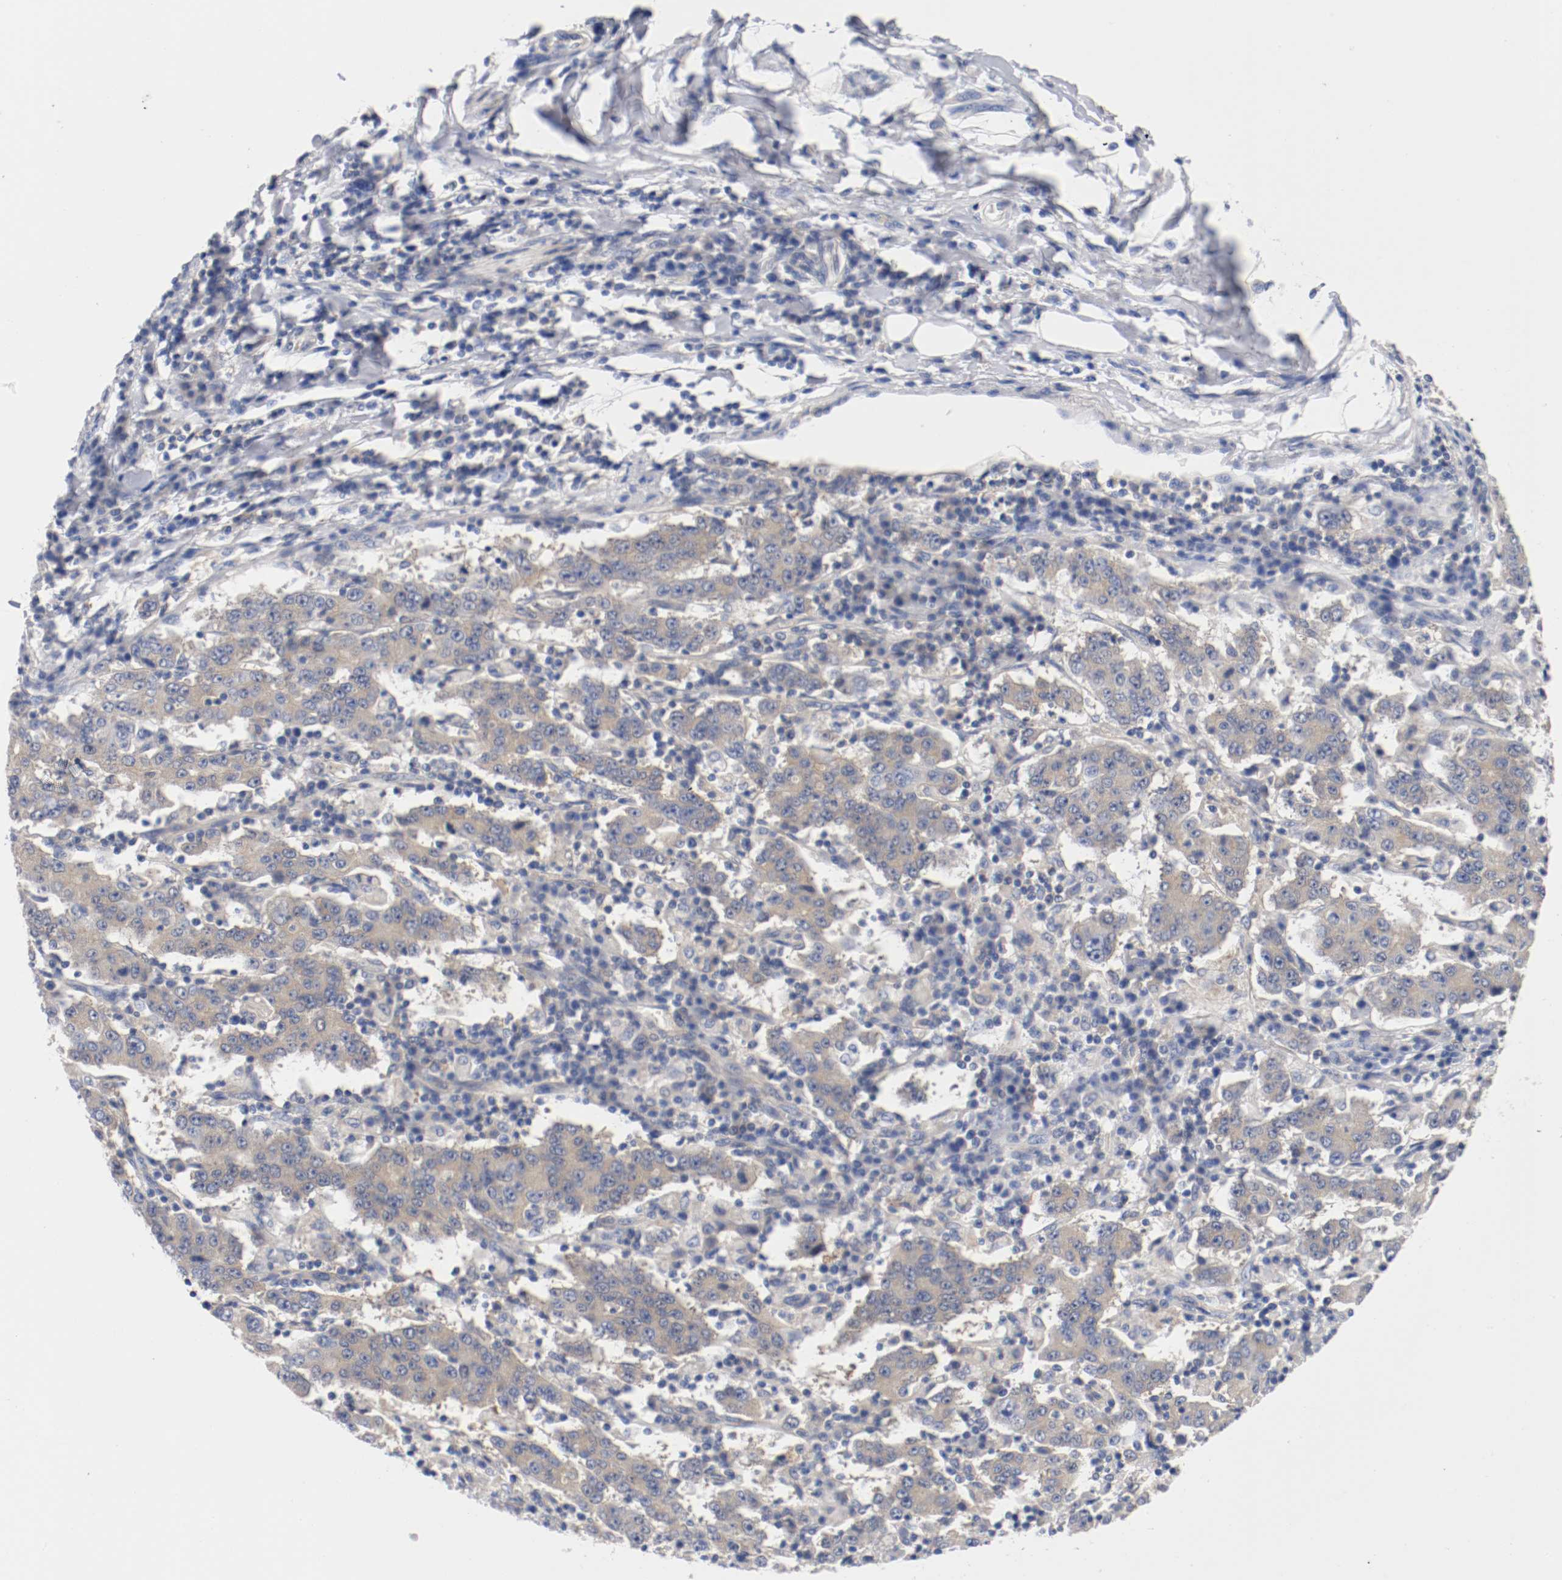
{"staining": {"intensity": "weak", "quantity": ">75%", "location": "cytoplasmic/membranous"}, "tissue": "stomach cancer", "cell_type": "Tumor cells", "image_type": "cancer", "snomed": [{"axis": "morphology", "description": "Normal tissue, NOS"}, {"axis": "morphology", "description": "Adenocarcinoma, NOS"}, {"axis": "topography", "description": "Stomach, upper"}, {"axis": "topography", "description": "Stomach"}], "caption": "Immunohistochemistry (IHC) of stomach cancer (adenocarcinoma) shows low levels of weak cytoplasmic/membranous positivity in approximately >75% of tumor cells.", "gene": "HGS", "patient": {"sex": "male", "age": 59}}